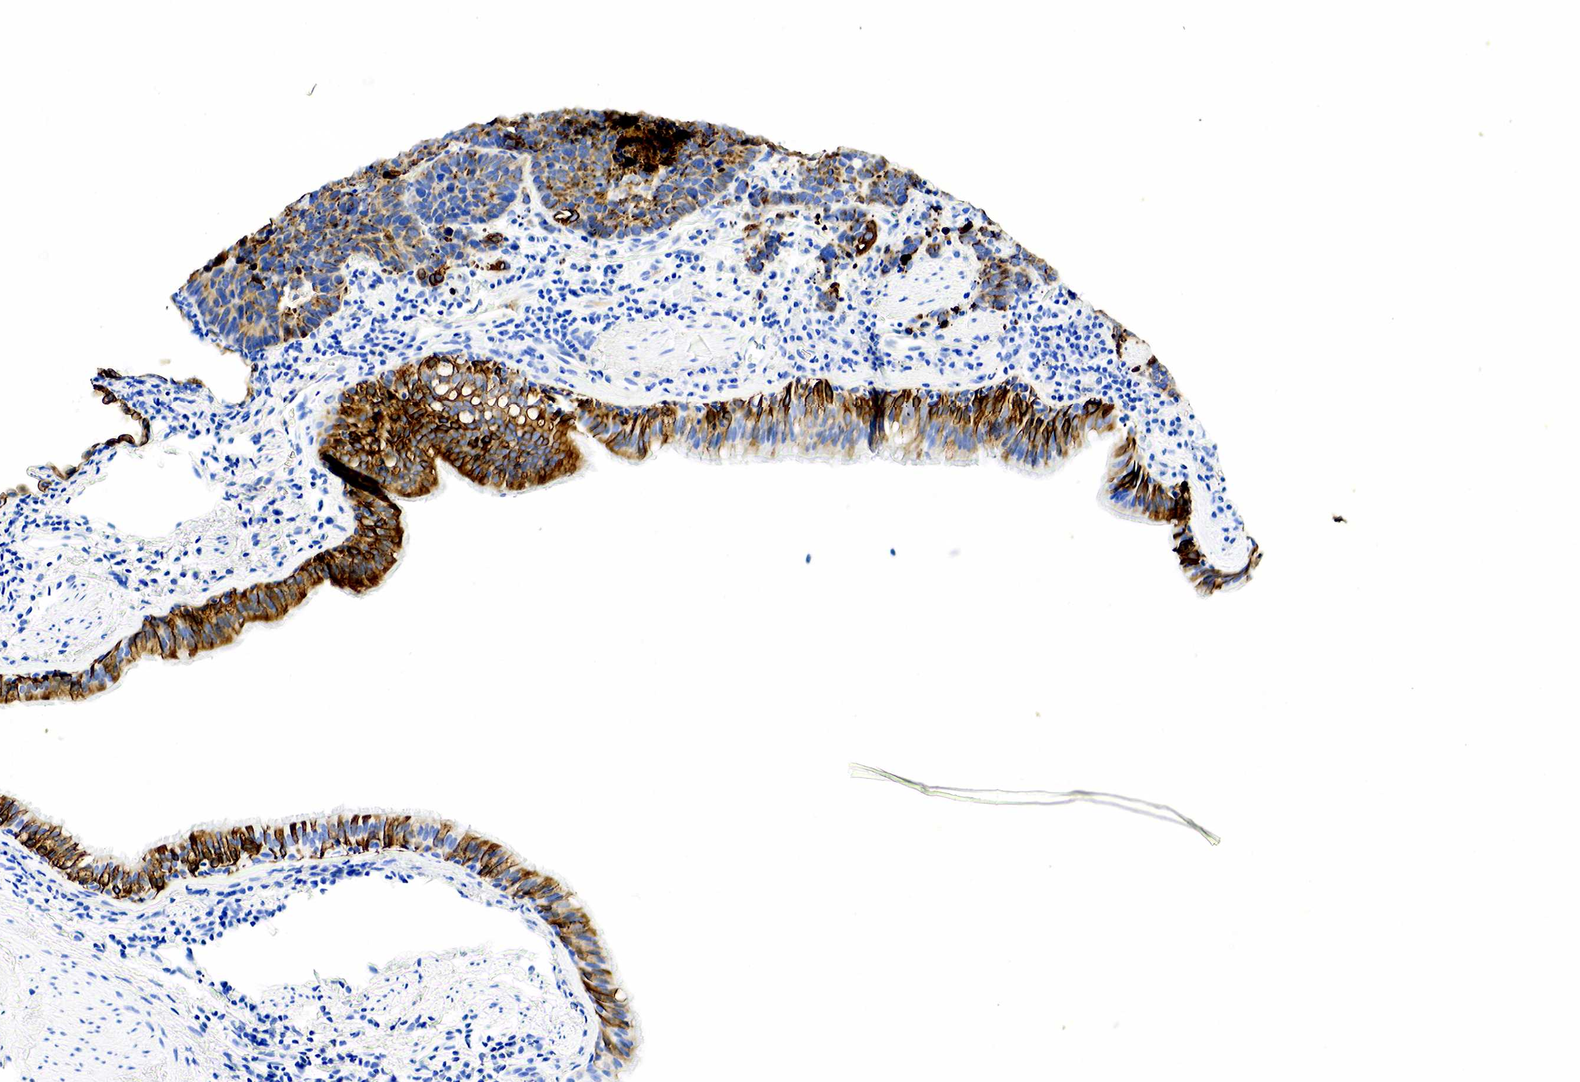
{"staining": {"intensity": "strong", "quantity": ">75%", "location": "cytoplasmic/membranous"}, "tissue": "lung cancer", "cell_type": "Tumor cells", "image_type": "cancer", "snomed": [{"axis": "morphology", "description": "Neoplasm, malignant, NOS"}, {"axis": "topography", "description": "Lung"}], "caption": "Tumor cells reveal high levels of strong cytoplasmic/membranous positivity in about >75% of cells in human lung malignant neoplasm.", "gene": "KRT7", "patient": {"sex": "female", "age": 75}}